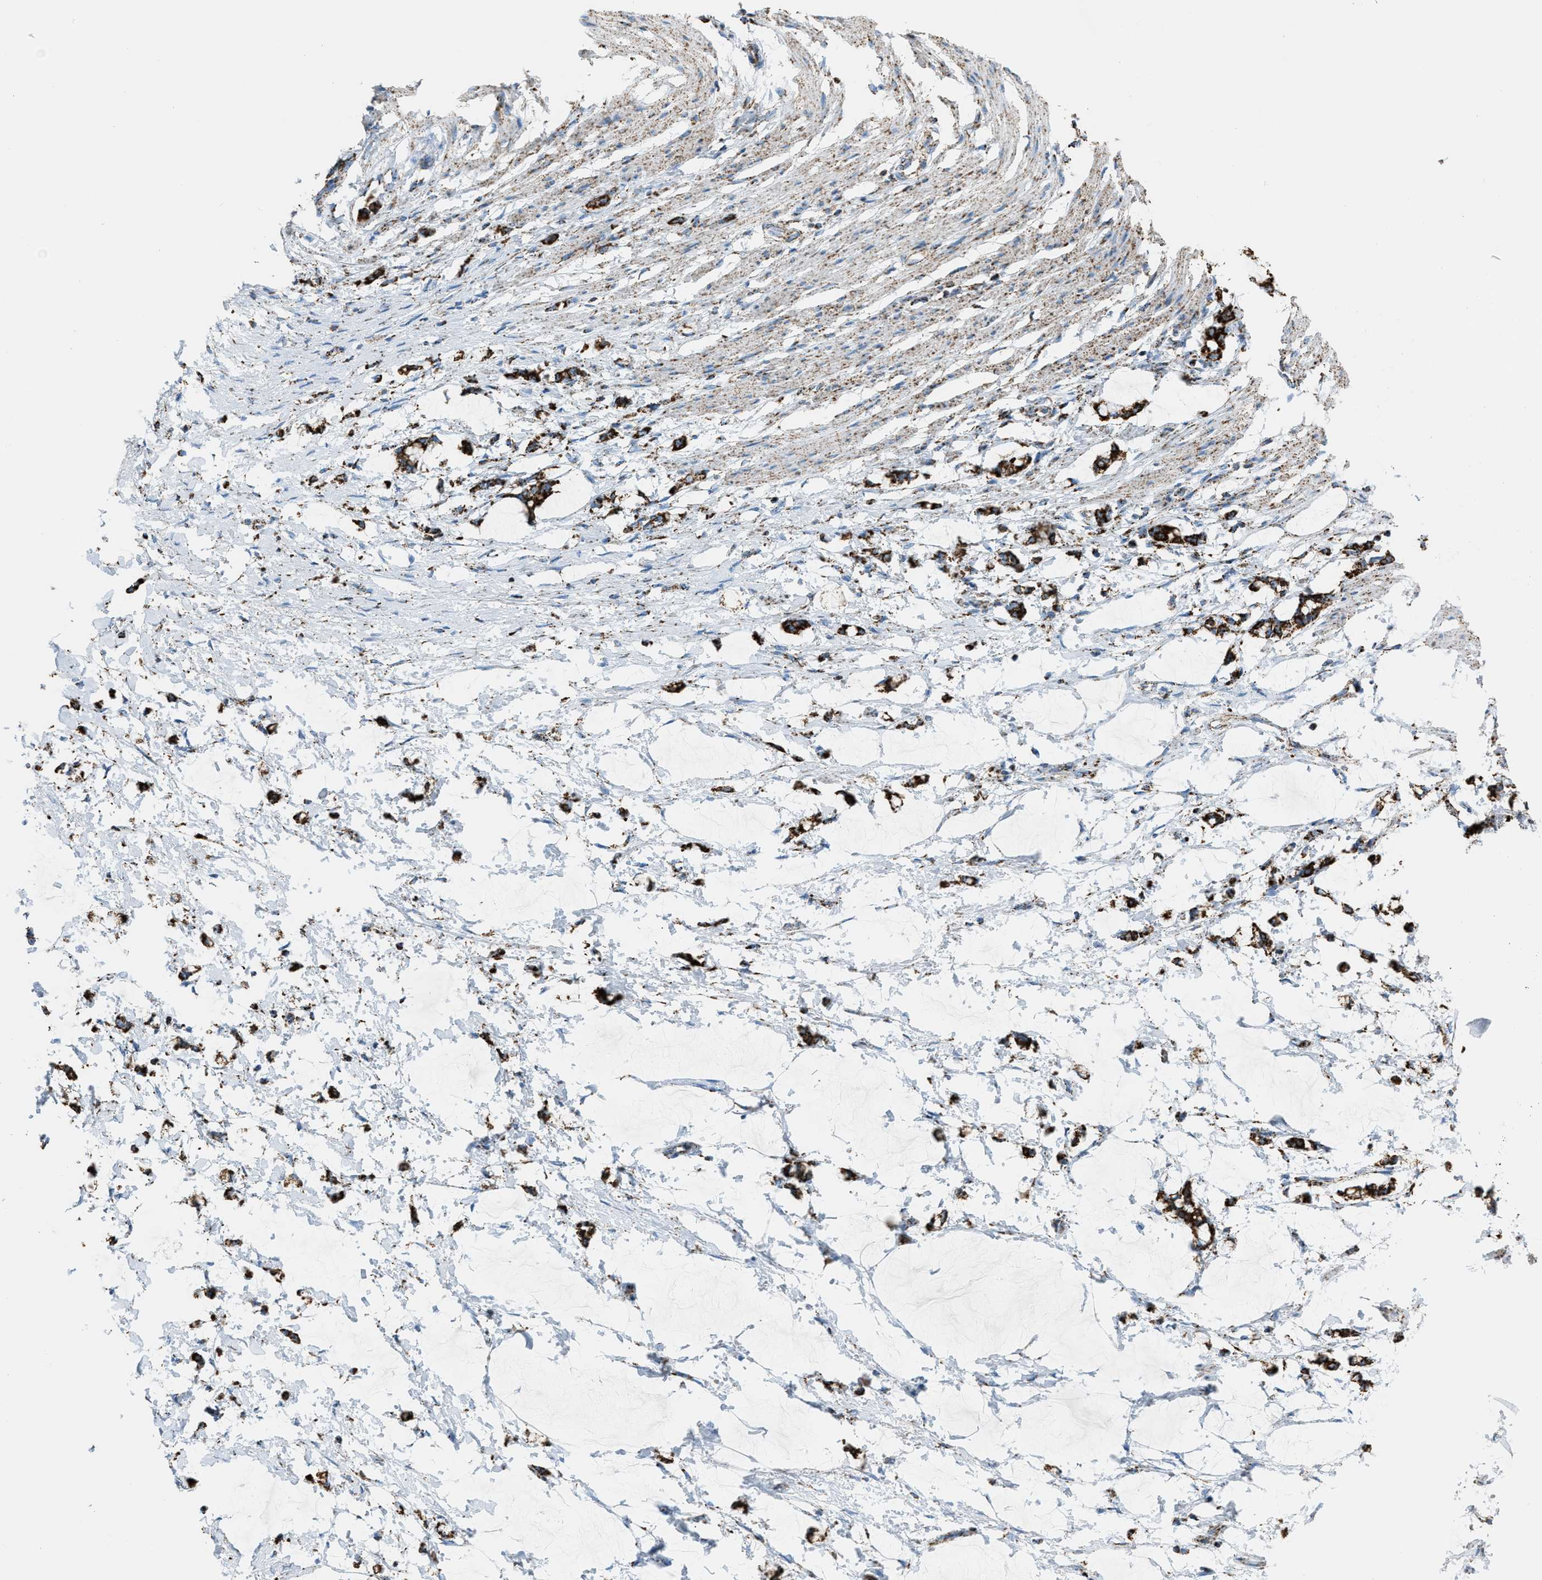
{"staining": {"intensity": "weak", "quantity": ">75%", "location": "cytoplasmic/membranous"}, "tissue": "smooth muscle", "cell_type": "Smooth muscle cells", "image_type": "normal", "snomed": [{"axis": "morphology", "description": "Normal tissue, NOS"}, {"axis": "morphology", "description": "Adenocarcinoma, NOS"}, {"axis": "topography", "description": "Smooth muscle"}, {"axis": "topography", "description": "Colon"}], "caption": "Smooth muscle stained for a protein displays weak cytoplasmic/membranous positivity in smooth muscle cells.", "gene": "MDH2", "patient": {"sex": "male", "age": 14}}